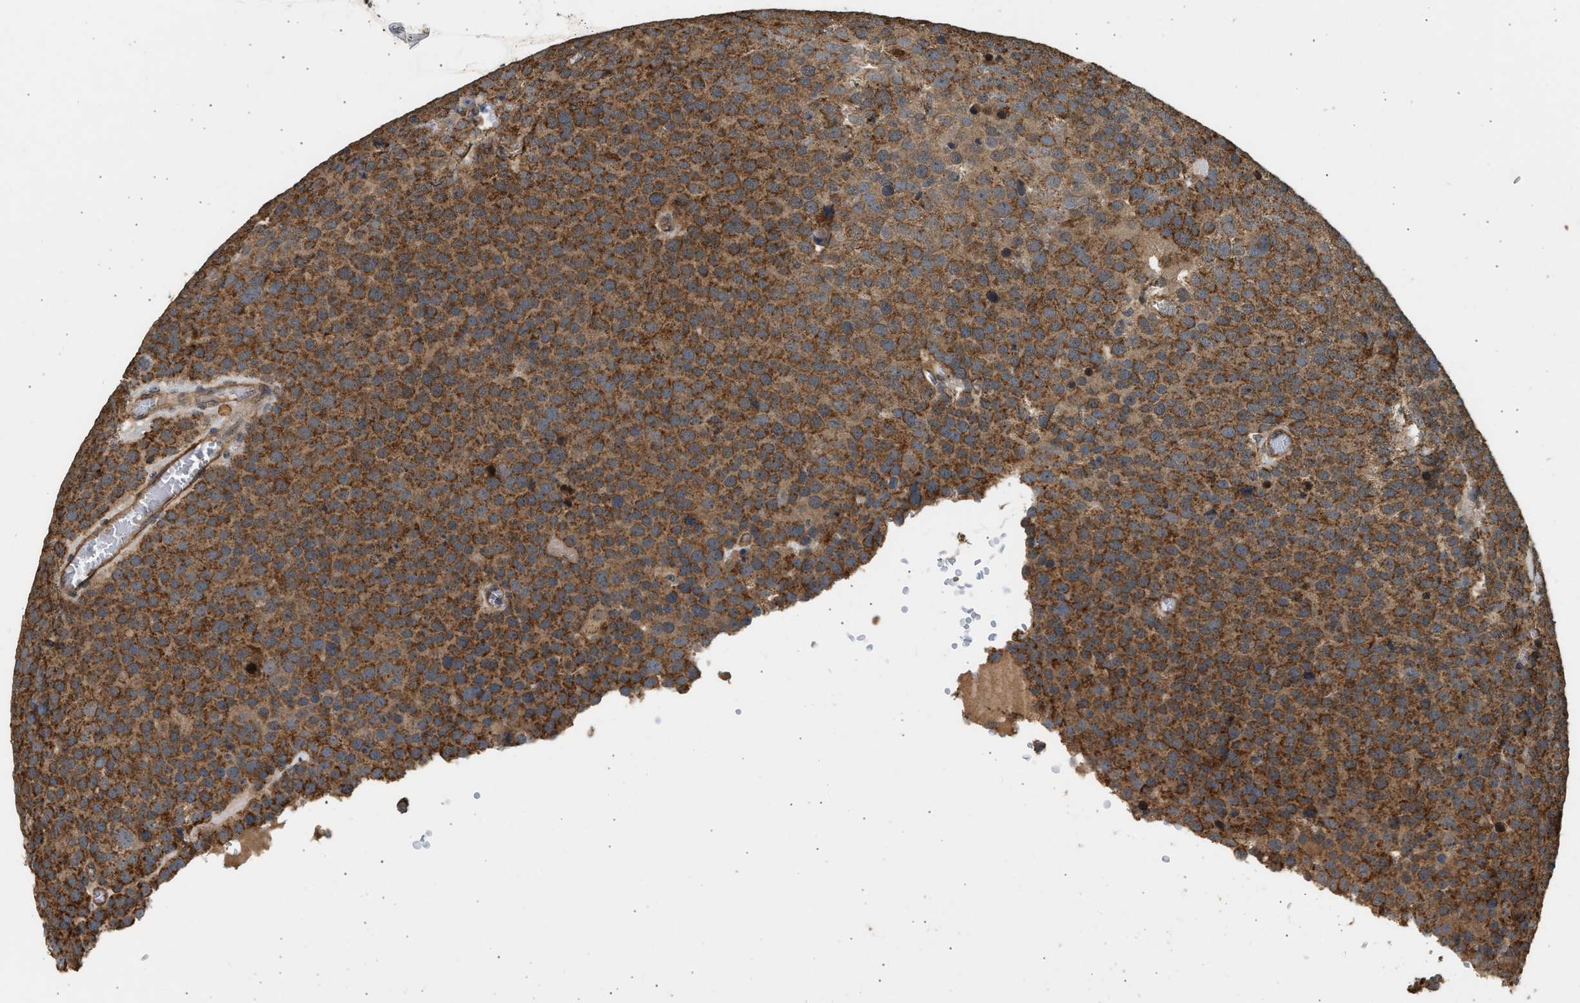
{"staining": {"intensity": "strong", "quantity": ">75%", "location": "cytoplasmic/membranous"}, "tissue": "testis cancer", "cell_type": "Tumor cells", "image_type": "cancer", "snomed": [{"axis": "morphology", "description": "Normal tissue, NOS"}, {"axis": "morphology", "description": "Seminoma, NOS"}, {"axis": "topography", "description": "Testis"}], "caption": "About >75% of tumor cells in testis cancer (seminoma) exhibit strong cytoplasmic/membranous protein staining as visualized by brown immunohistochemical staining.", "gene": "DUSP14", "patient": {"sex": "male", "age": 71}}